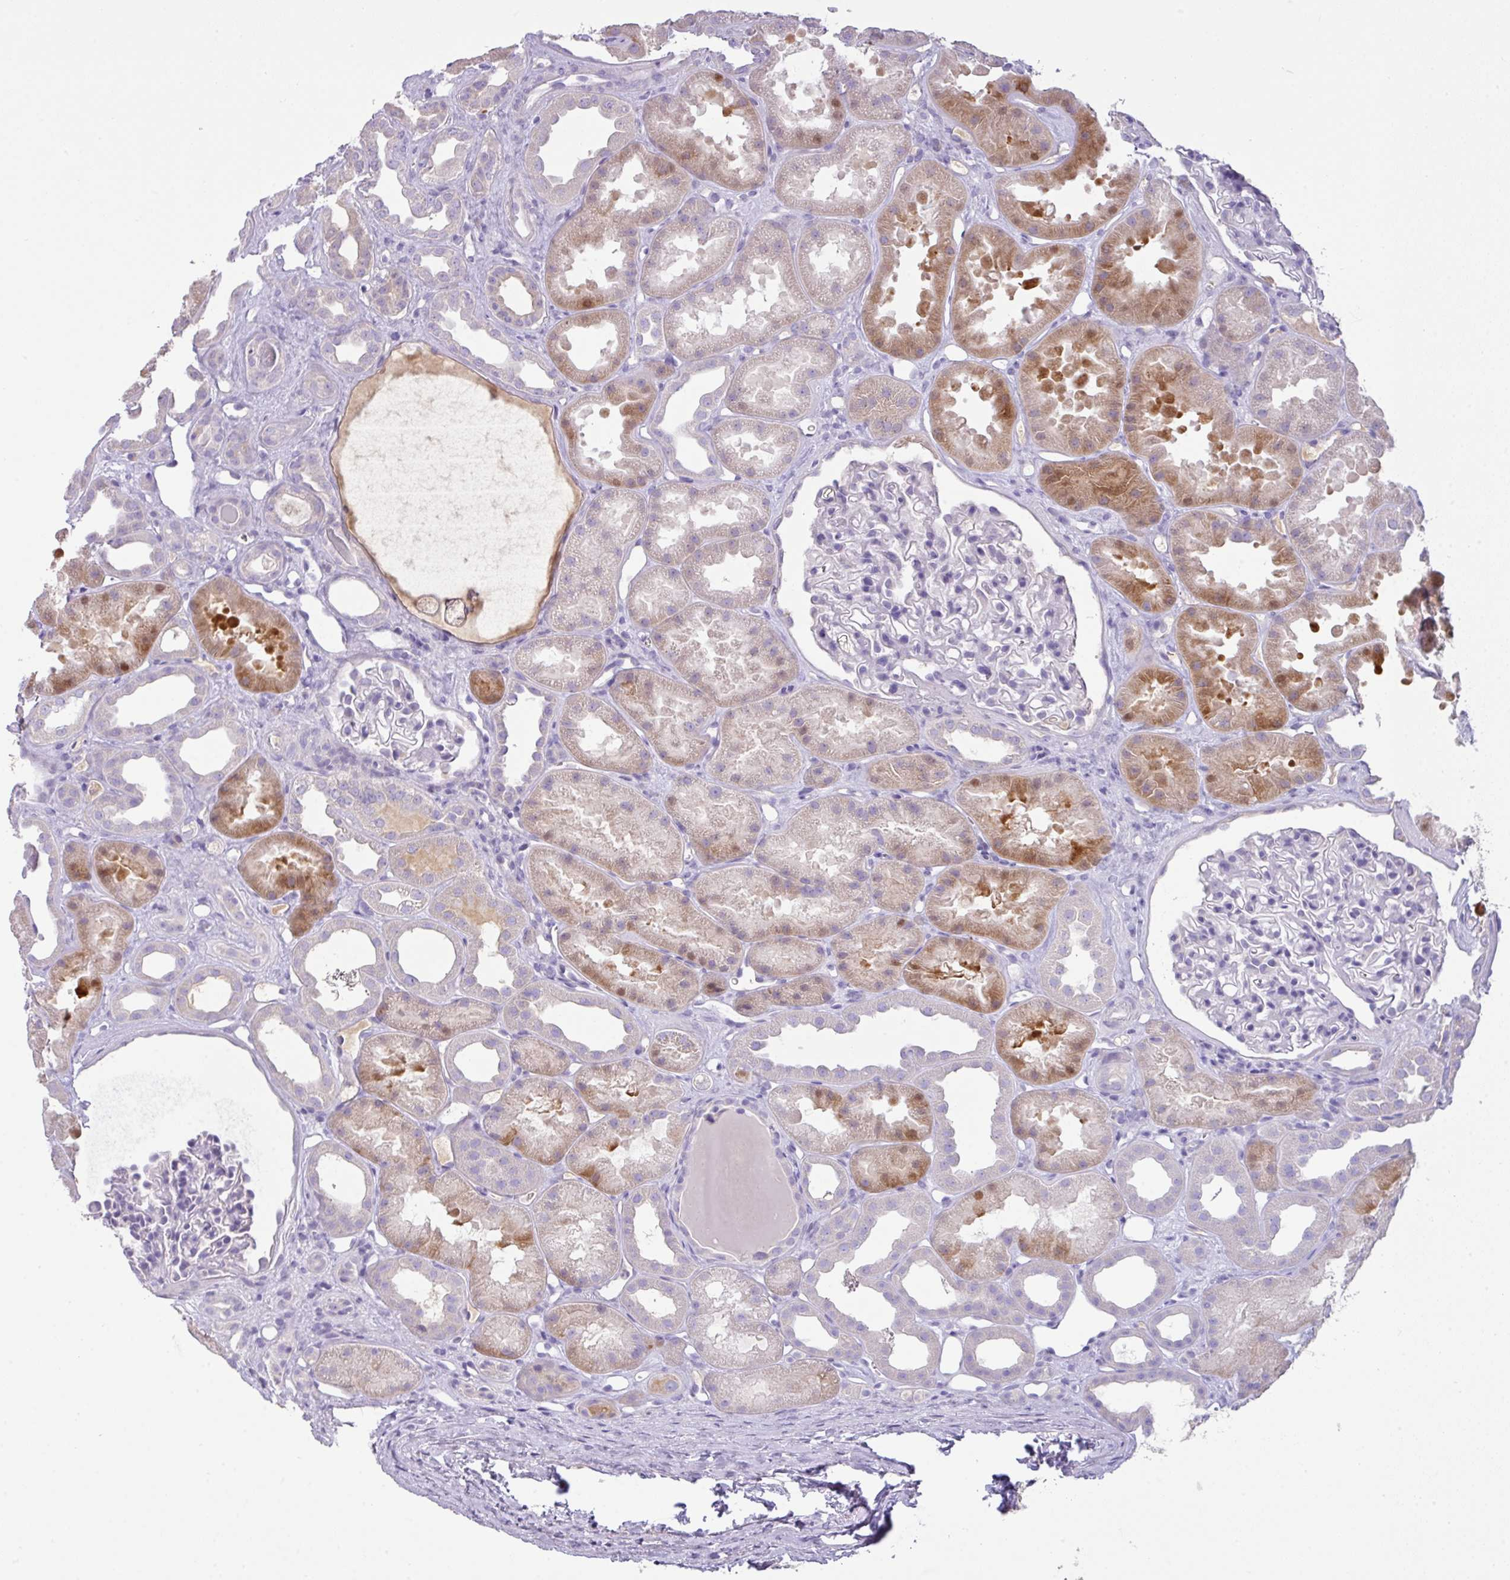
{"staining": {"intensity": "negative", "quantity": "none", "location": "none"}, "tissue": "kidney", "cell_type": "Cells in glomeruli", "image_type": "normal", "snomed": [{"axis": "morphology", "description": "Normal tissue, NOS"}, {"axis": "topography", "description": "Kidney"}], "caption": "Immunohistochemistry of normal kidney reveals no positivity in cells in glomeruli.", "gene": "OR6C6", "patient": {"sex": "male", "age": 61}}